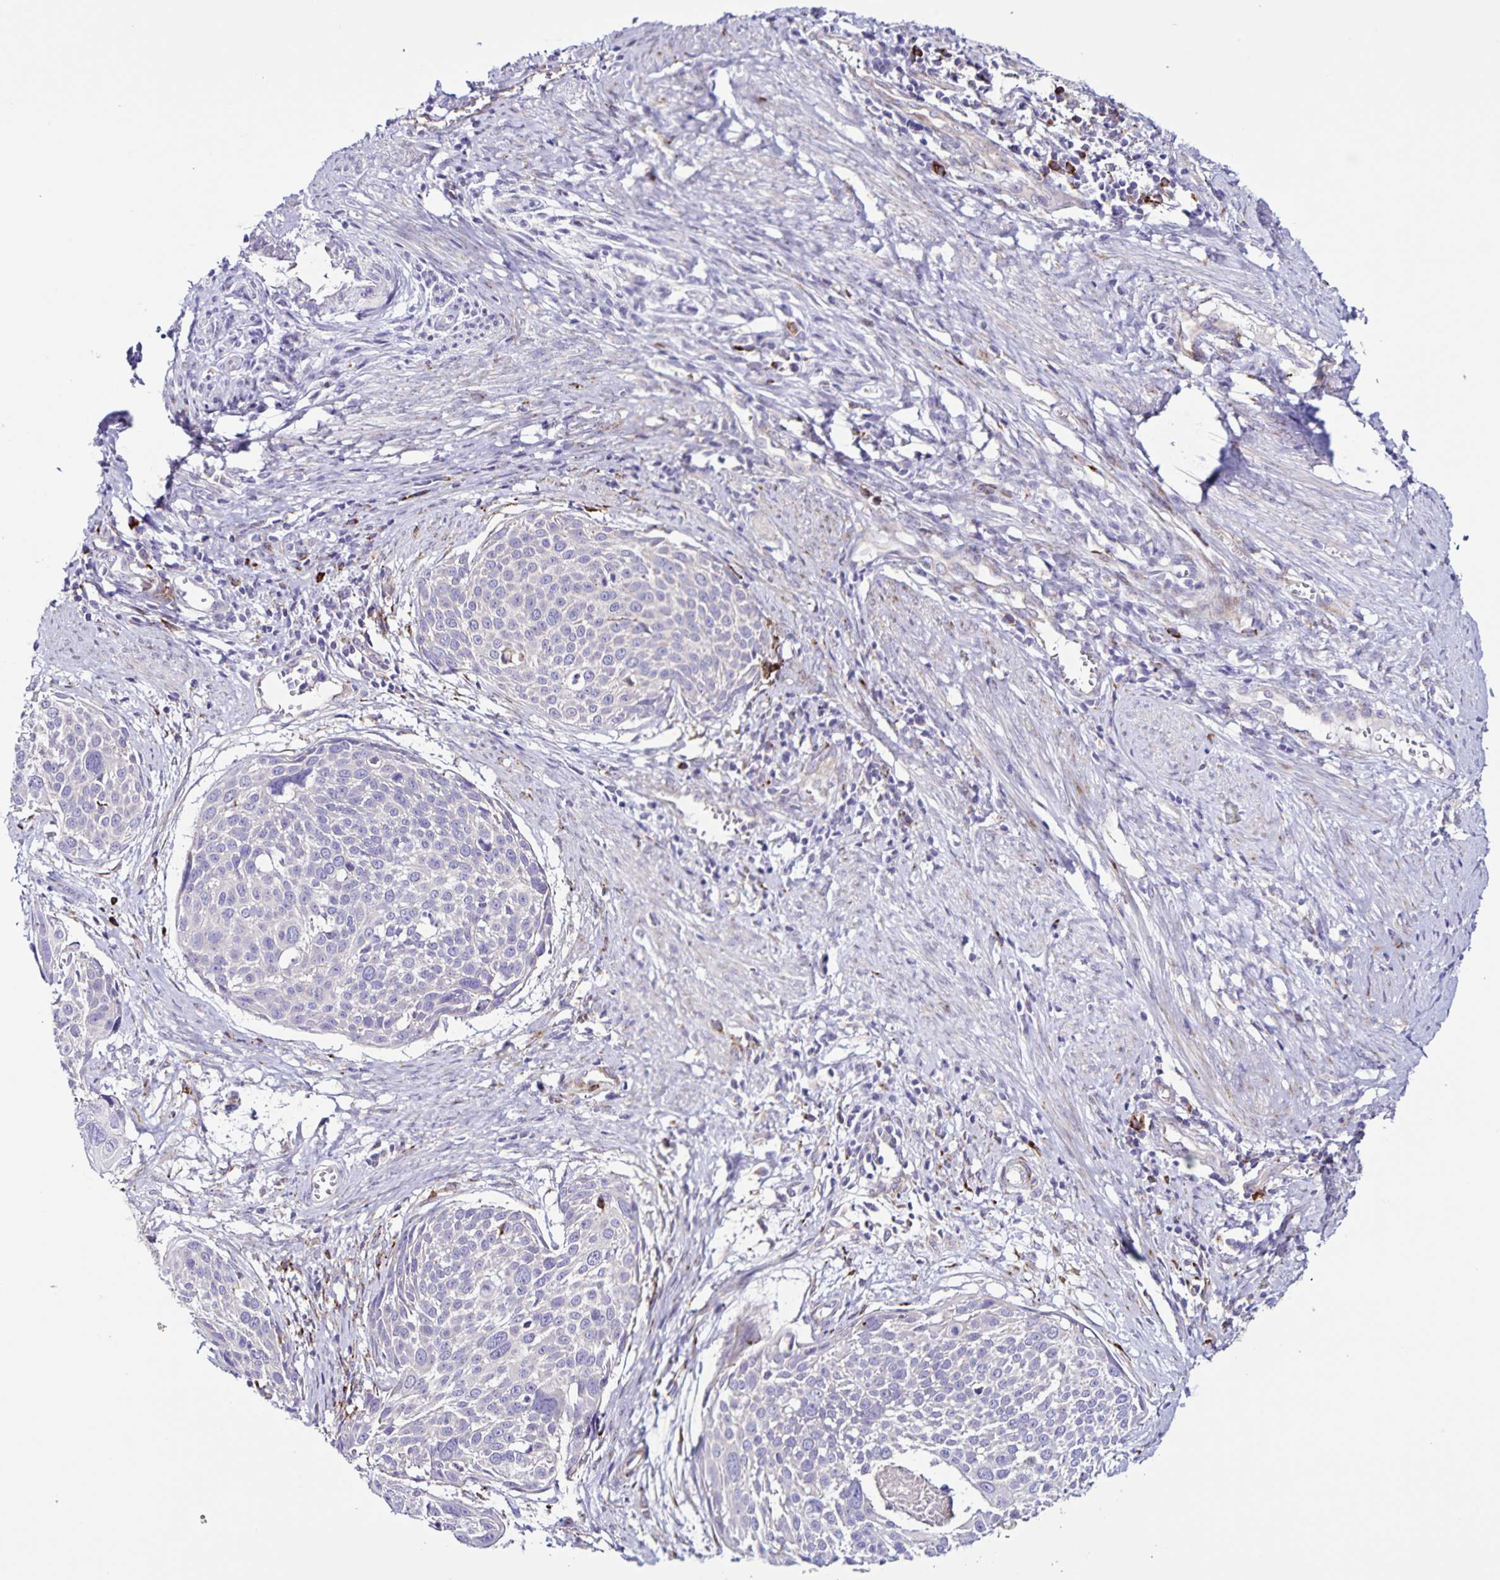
{"staining": {"intensity": "negative", "quantity": "none", "location": "none"}, "tissue": "cervical cancer", "cell_type": "Tumor cells", "image_type": "cancer", "snomed": [{"axis": "morphology", "description": "Squamous cell carcinoma, NOS"}, {"axis": "topography", "description": "Cervix"}], "caption": "Image shows no significant protein expression in tumor cells of squamous cell carcinoma (cervical). Brightfield microscopy of immunohistochemistry stained with DAB (brown) and hematoxylin (blue), captured at high magnification.", "gene": "OSBPL5", "patient": {"sex": "female", "age": 39}}